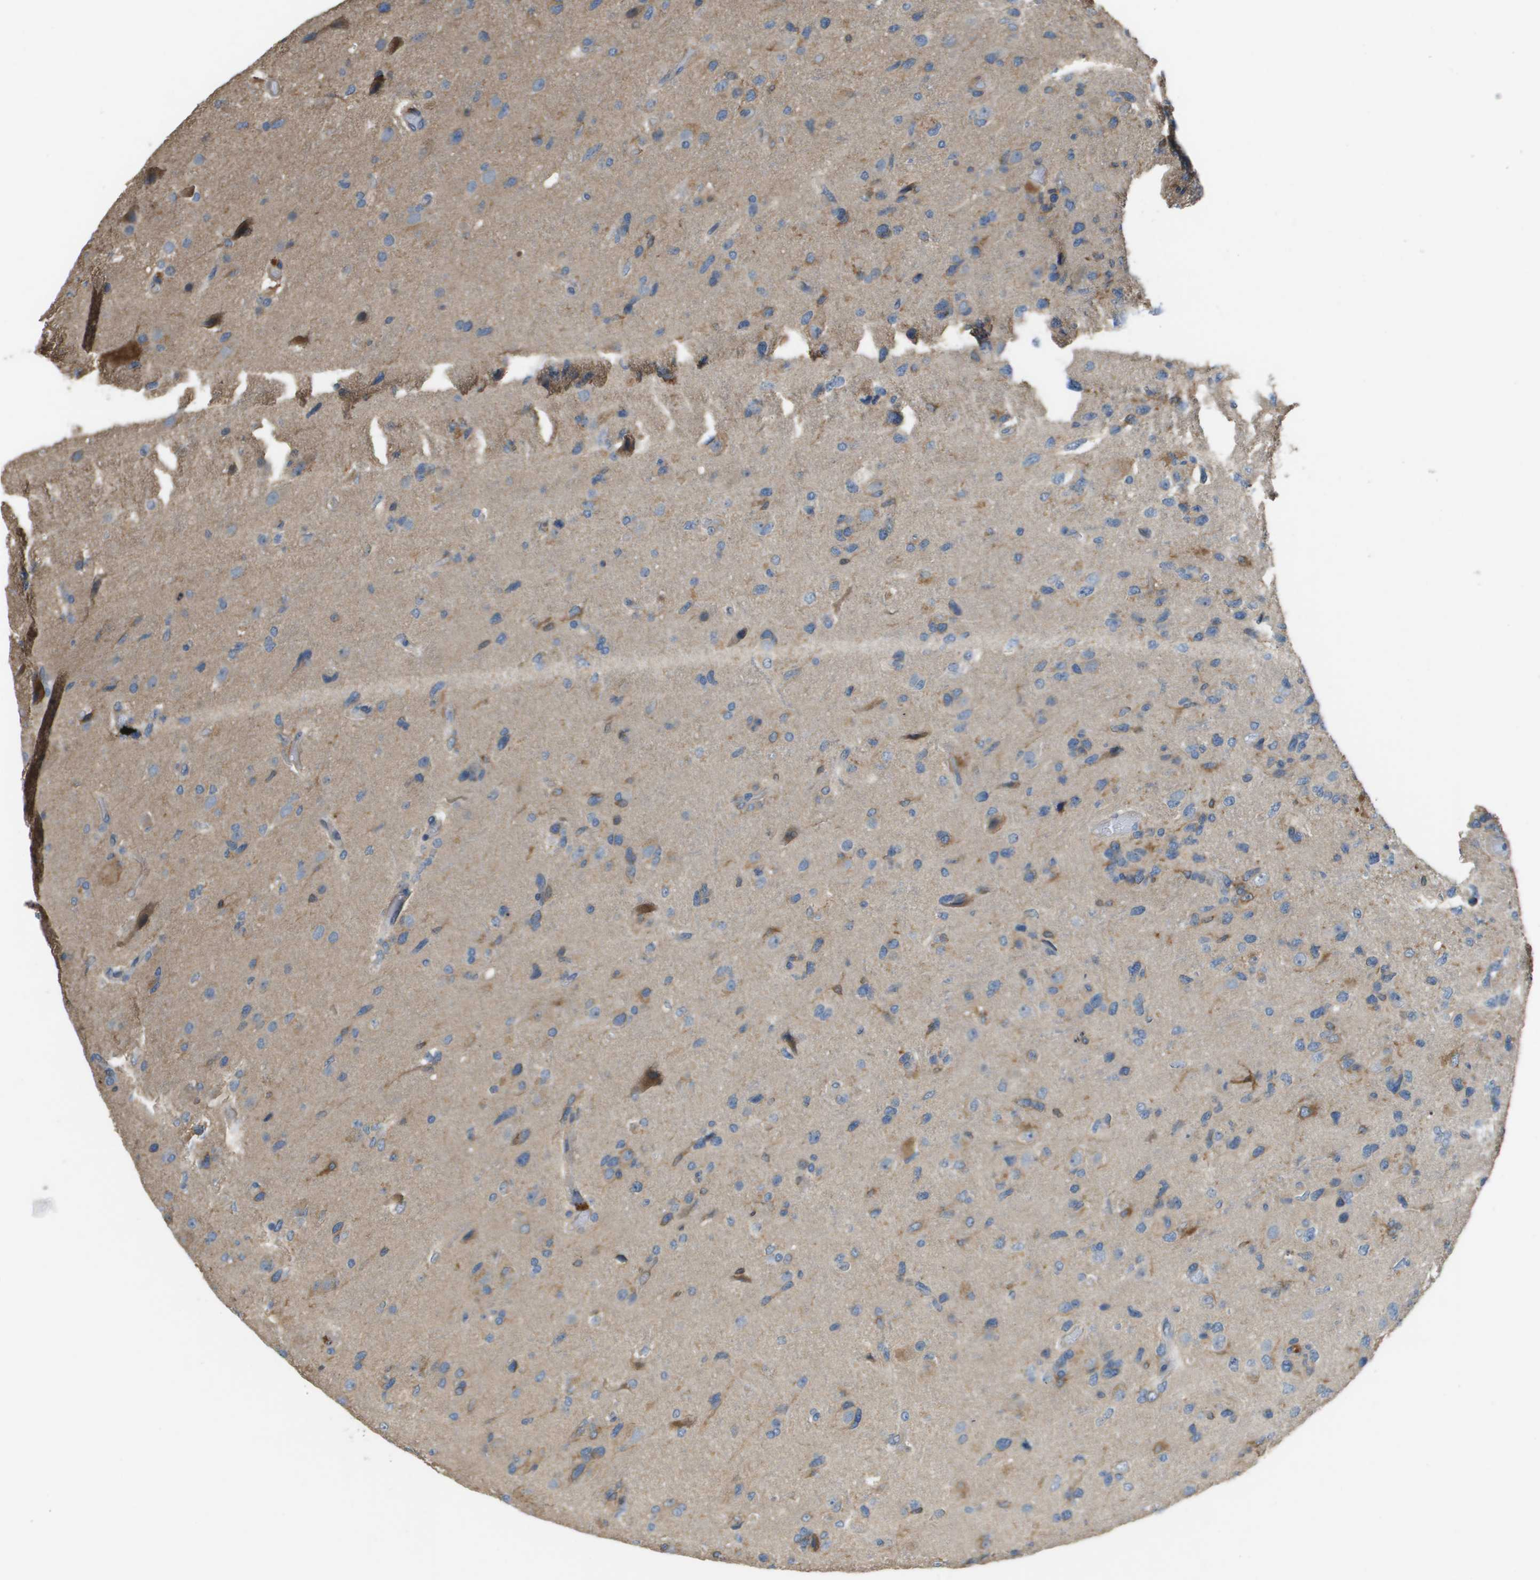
{"staining": {"intensity": "moderate", "quantity": "25%-75%", "location": "cytoplasmic/membranous"}, "tissue": "glioma", "cell_type": "Tumor cells", "image_type": "cancer", "snomed": [{"axis": "morphology", "description": "Glioma, malignant, High grade"}, {"axis": "topography", "description": "Brain"}], "caption": "Immunohistochemical staining of human glioma reveals moderate cytoplasmic/membranous protein staining in about 25%-75% of tumor cells.", "gene": "SAMSN1", "patient": {"sex": "female", "age": 58}}